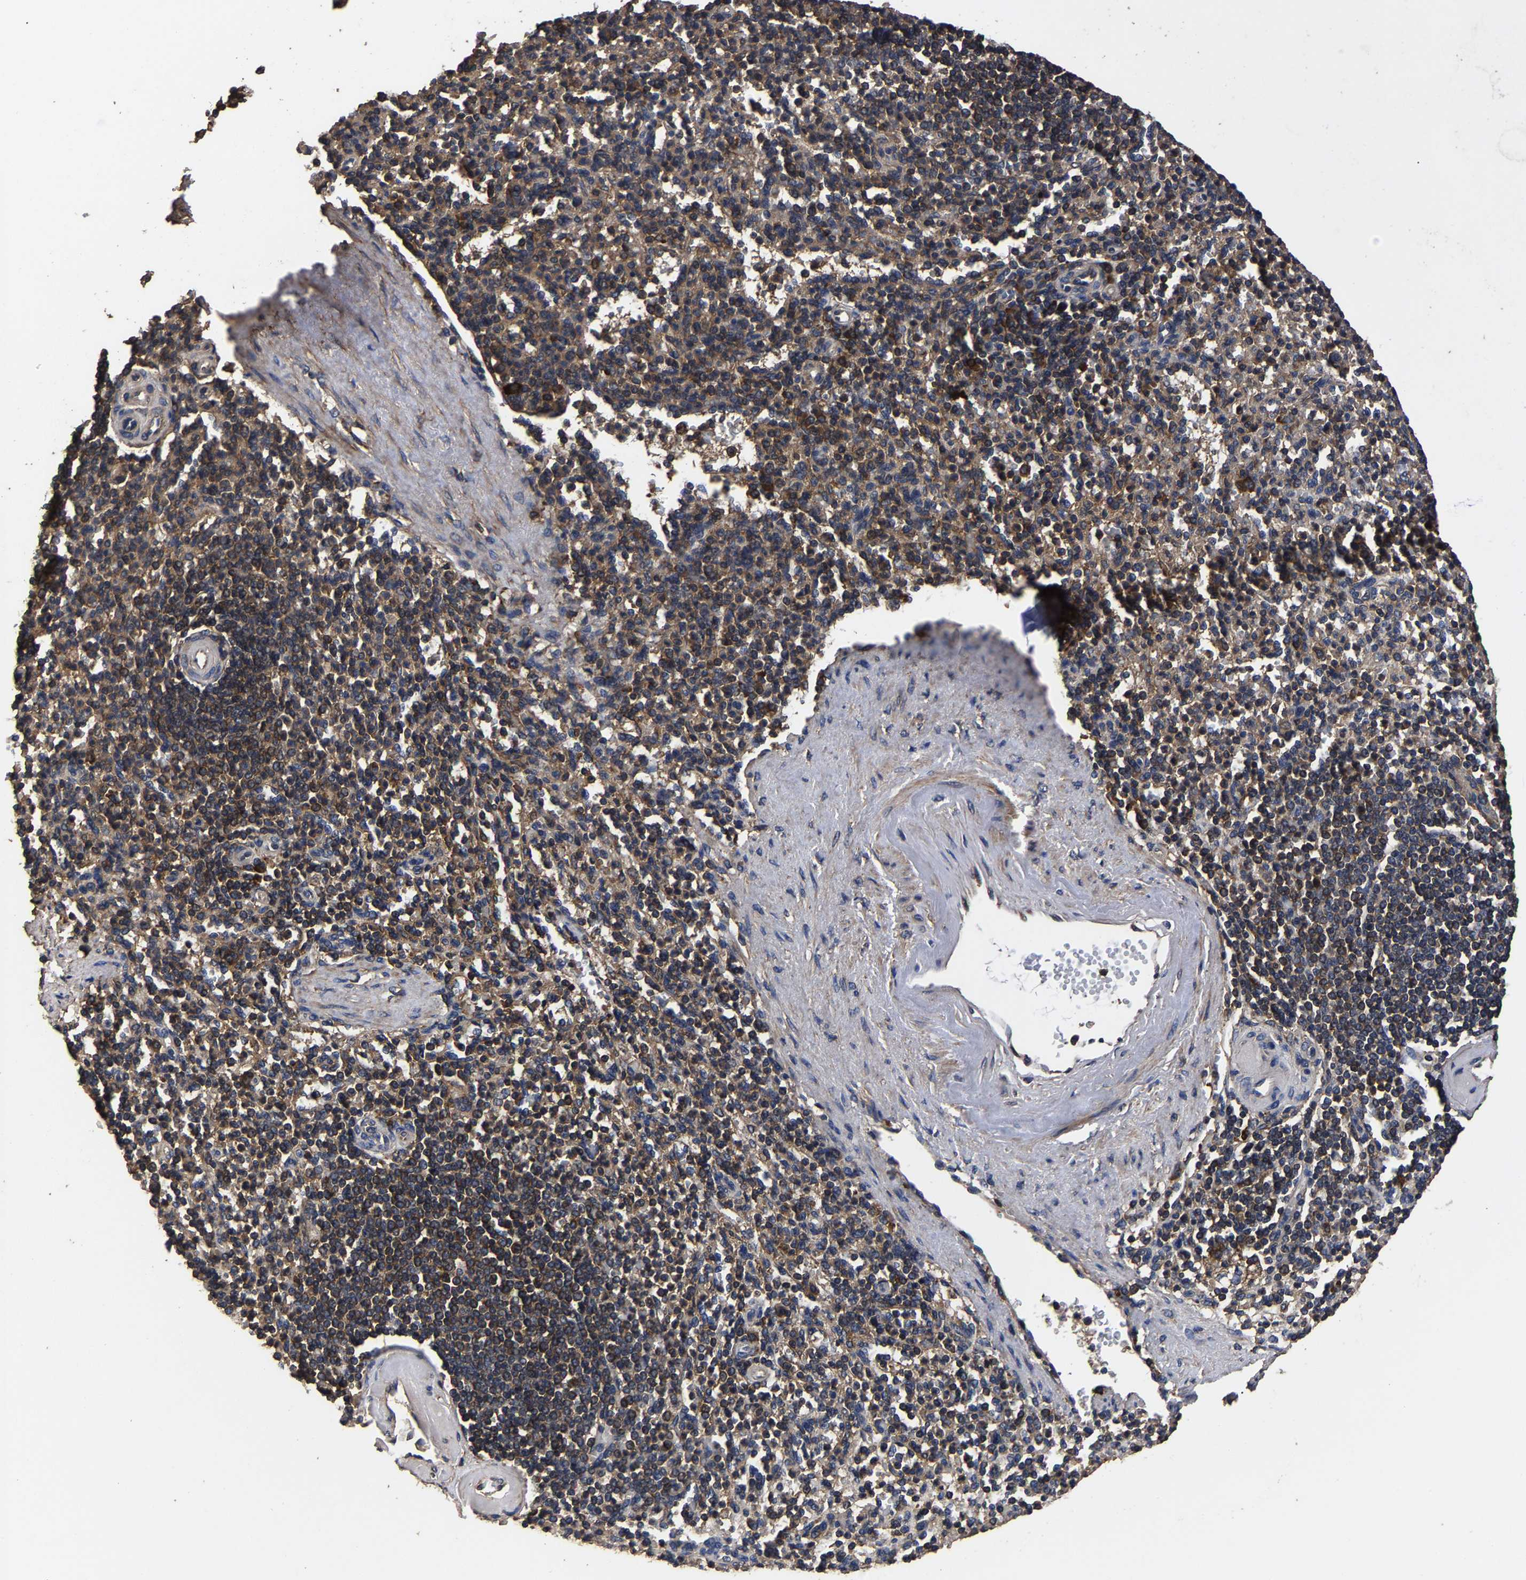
{"staining": {"intensity": "moderate", "quantity": ">75%", "location": "cytoplasmic/membranous"}, "tissue": "spleen", "cell_type": "Cells in red pulp", "image_type": "normal", "snomed": [{"axis": "morphology", "description": "Normal tissue, NOS"}, {"axis": "topography", "description": "Spleen"}], "caption": "Protein staining by IHC reveals moderate cytoplasmic/membranous expression in about >75% of cells in red pulp in unremarkable spleen. (brown staining indicates protein expression, while blue staining denotes nuclei).", "gene": "ITCH", "patient": {"sex": "female", "age": 74}}